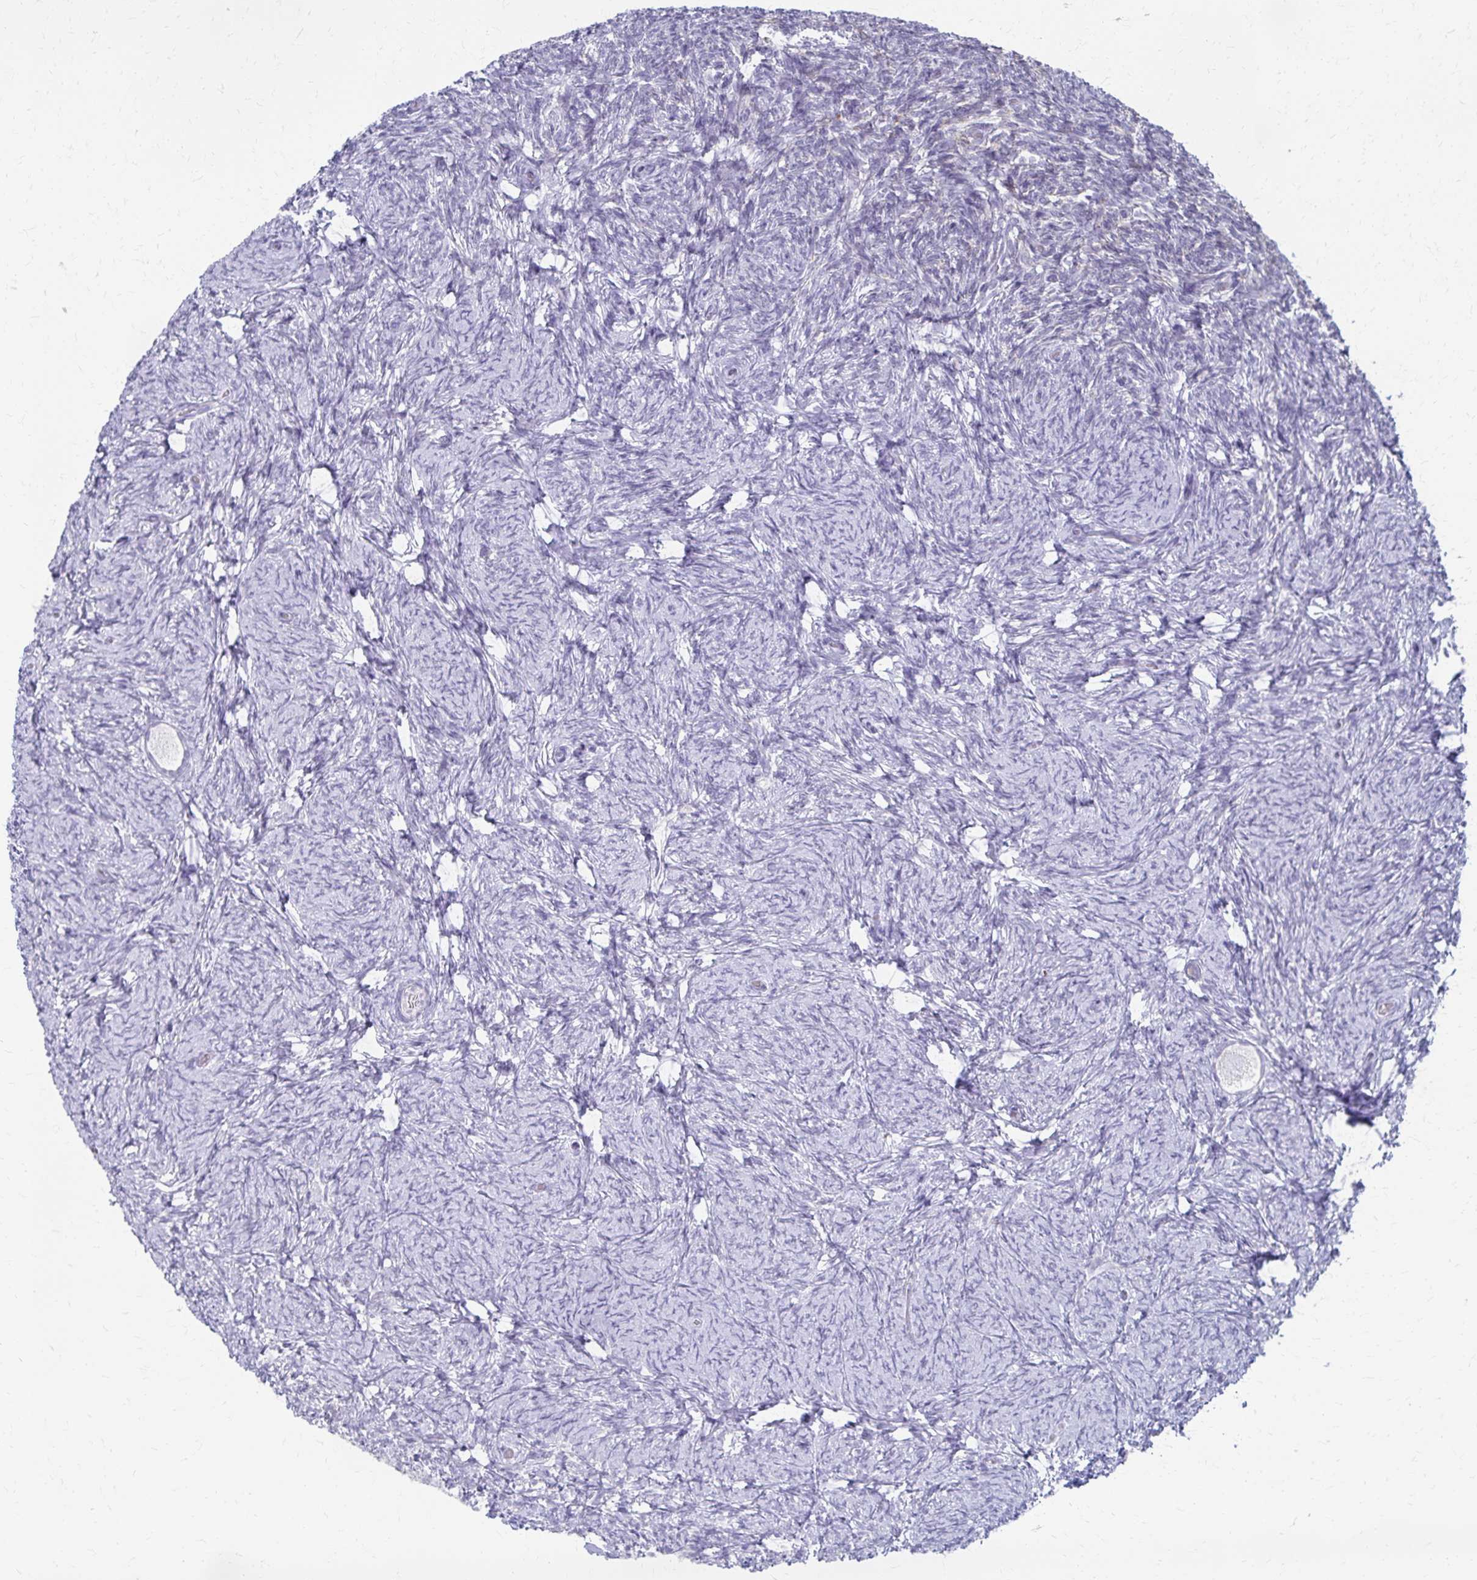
{"staining": {"intensity": "negative", "quantity": "none", "location": "none"}, "tissue": "ovary", "cell_type": "Follicle cells", "image_type": "normal", "snomed": [{"axis": "morphology", "description": "Normal tissue, NOS"}, {"axis": "topography", "description": "Ovary"}], "caption": "High magnification brightfield microscopy of normal ovary stained with DAB (3,3'-diaminobenzidine) (brown) and counterstained with hematoxylin (blue): follicle cells show no significant positivity.", "gene": "CYB5A", "patient": {"sex": "female", "age": 34}}